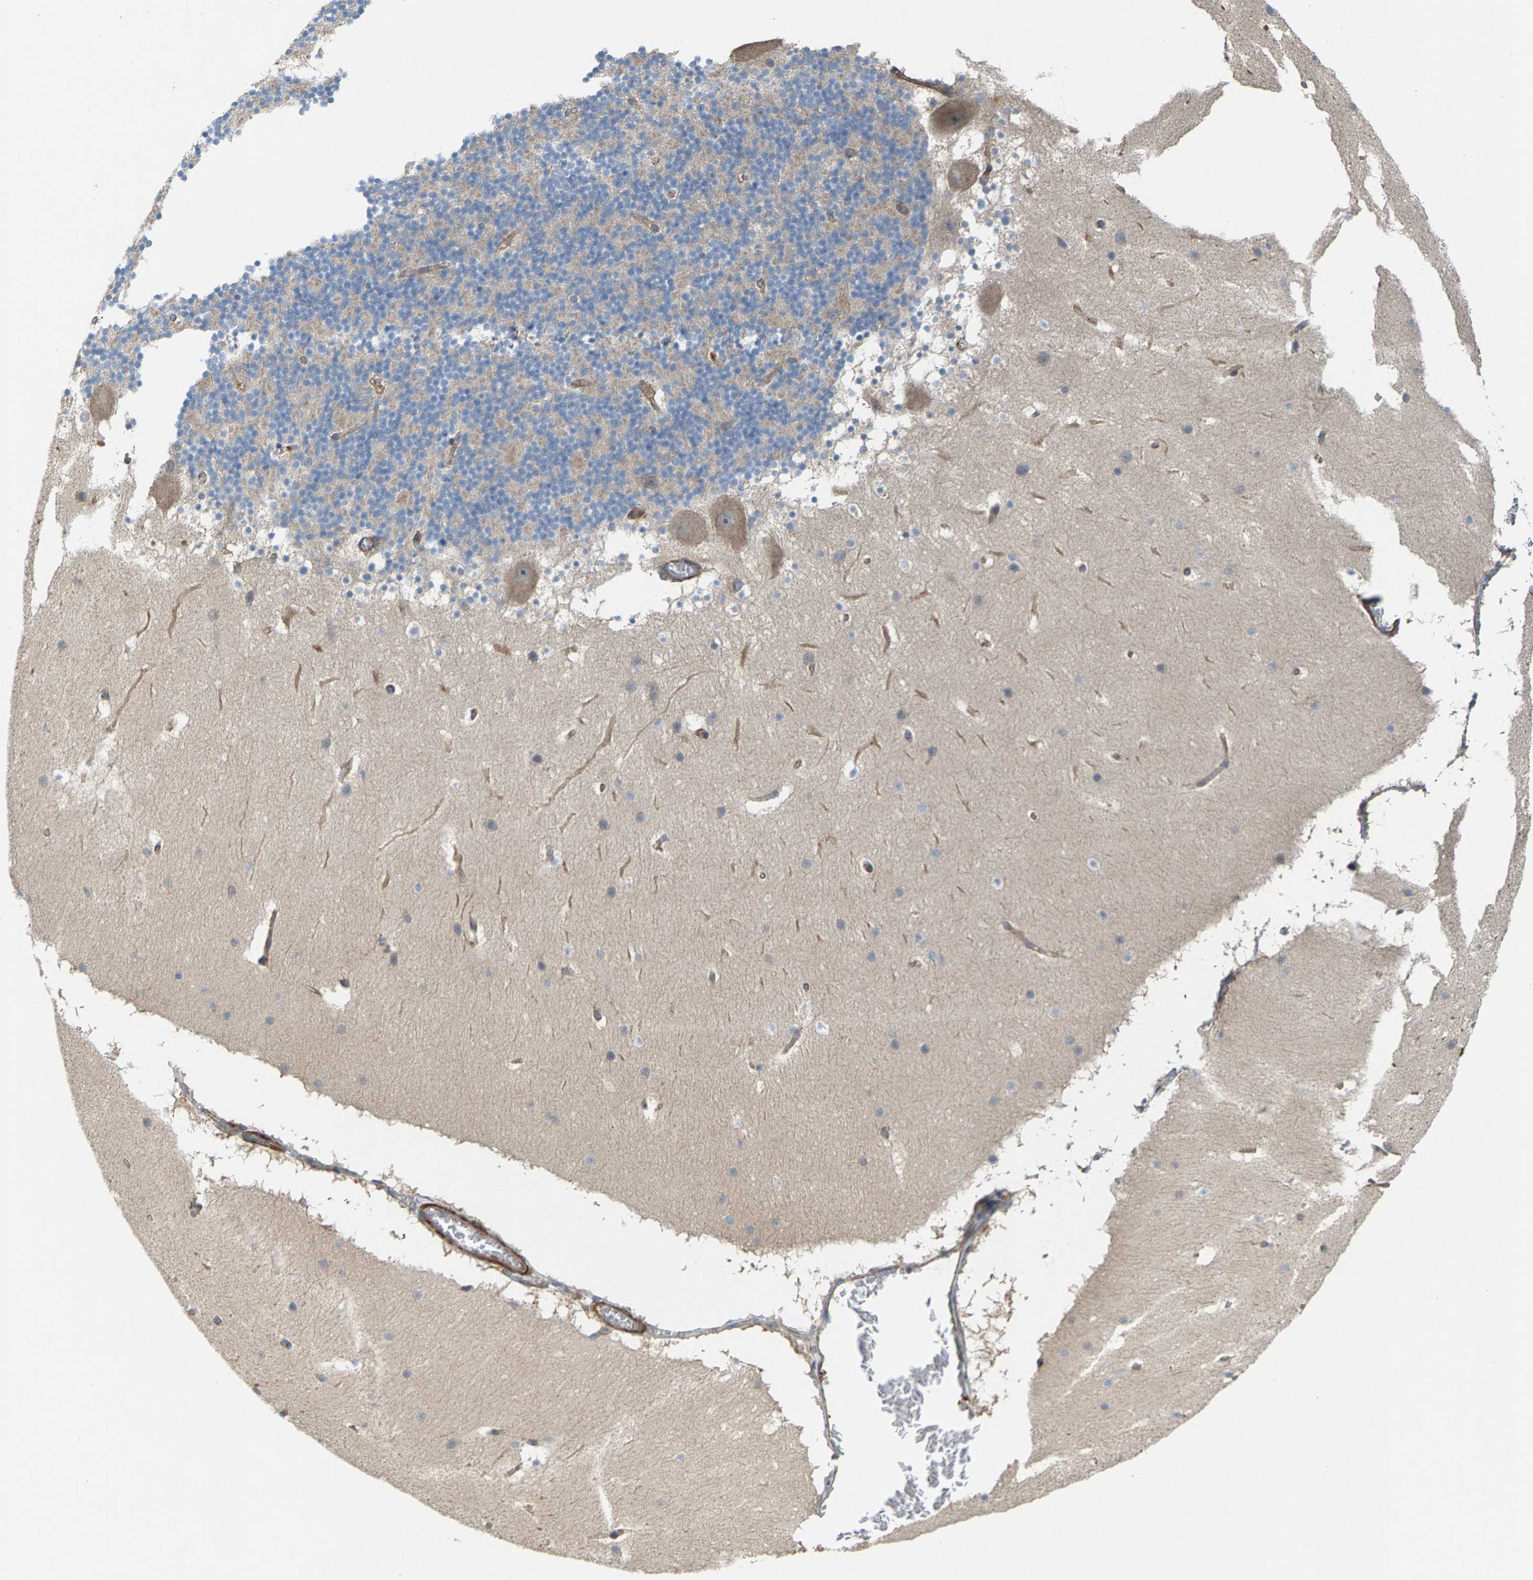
{"staining": {"intensity": "negative", "quantity": "none", "location": "none"}, "tissue": "cerebellum", "cell_type": "Cells in granular layer", "image_type": "normal", "snomed": [{"axis": "morphology", "description": "Normal tissue, NOS"}, {"axis": "topography", "description": "Cerebellum"}], "caption": "The IHC micrograph has no significant expression in cells in granular layer of cerebellum.", "gene": "PDCL", "patient": {"sex": "male", "age": 45}}